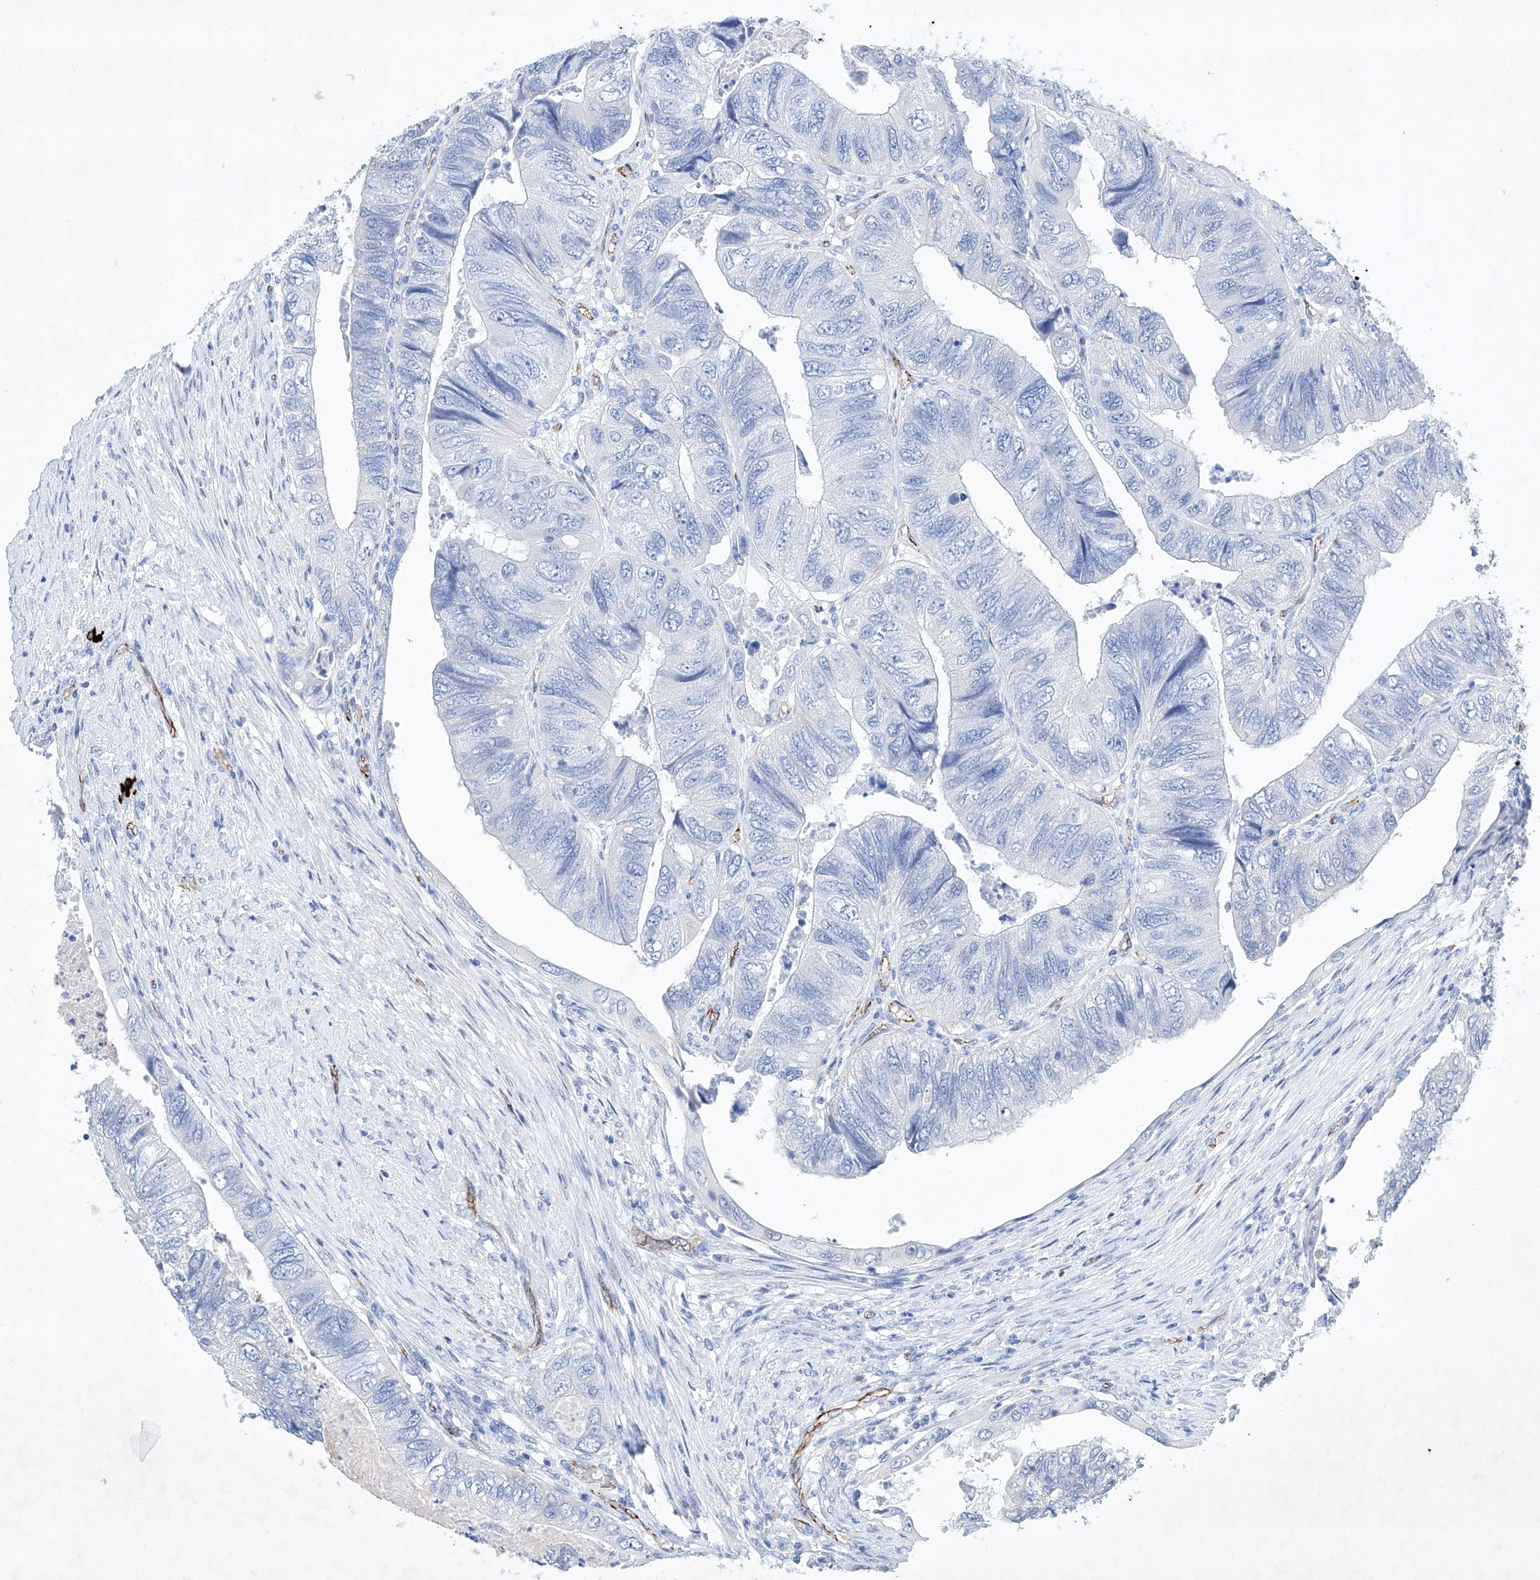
{"staining": {"intensity": "negative", "quantity": "none", "location": "none"}, "tissue": "colorectal cancer", "cell_type": "Tumor cells", "image_type": "cancer", "snomed": [{"axis": "morphology", "description": "Adenocarcinoma, NOS"}, {"axis": "topography", "description": "Rectum"}], "caption": "Human colorectal cancer stained for a protein using immunohistochemistry (IHC) exhibits no staining in tumor cells.", "gene": "ETV7", "patient": {"sex": "male", "age": 63}}